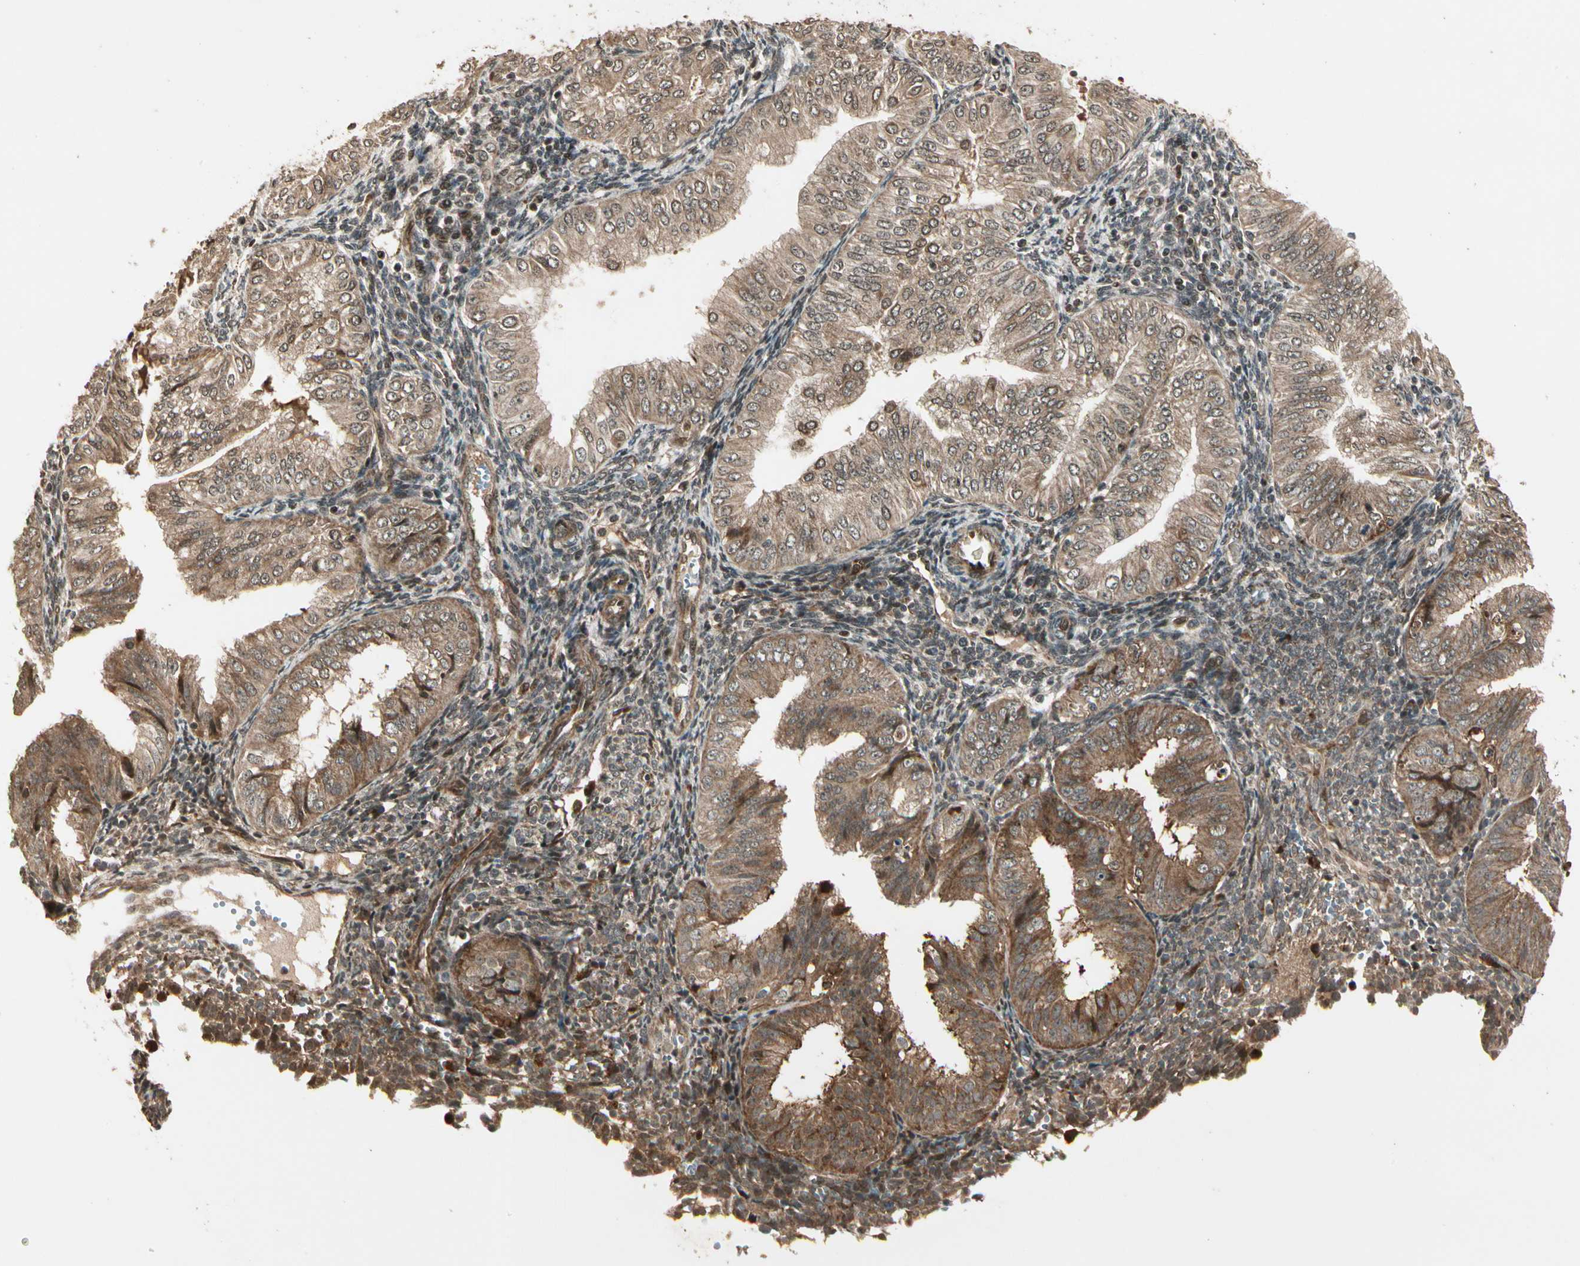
{"staining": {"intensity": "moderate", "quantity": ">75%", "location": "cytoplasmic/membranous"}, "tissue": "endometrial cancer", "cell_type": "Tumor cells", "image_type": "cancer", "snomed": [{"axis": "morphology", "description": "Normal tissue, NOS"}, {"axis": "morphology", "description": "Adenocarcinoma, NOS"}, {"axis": "topography", "description": "Endometrium"}], "caption": "A medium amount of moderate cytoplasmic/membranous staining is present in approximately >75% of tumor cells in endometrial cancer tissue.", "gene": "GLUL", "patient": {"sex": "female", "age": 53}}